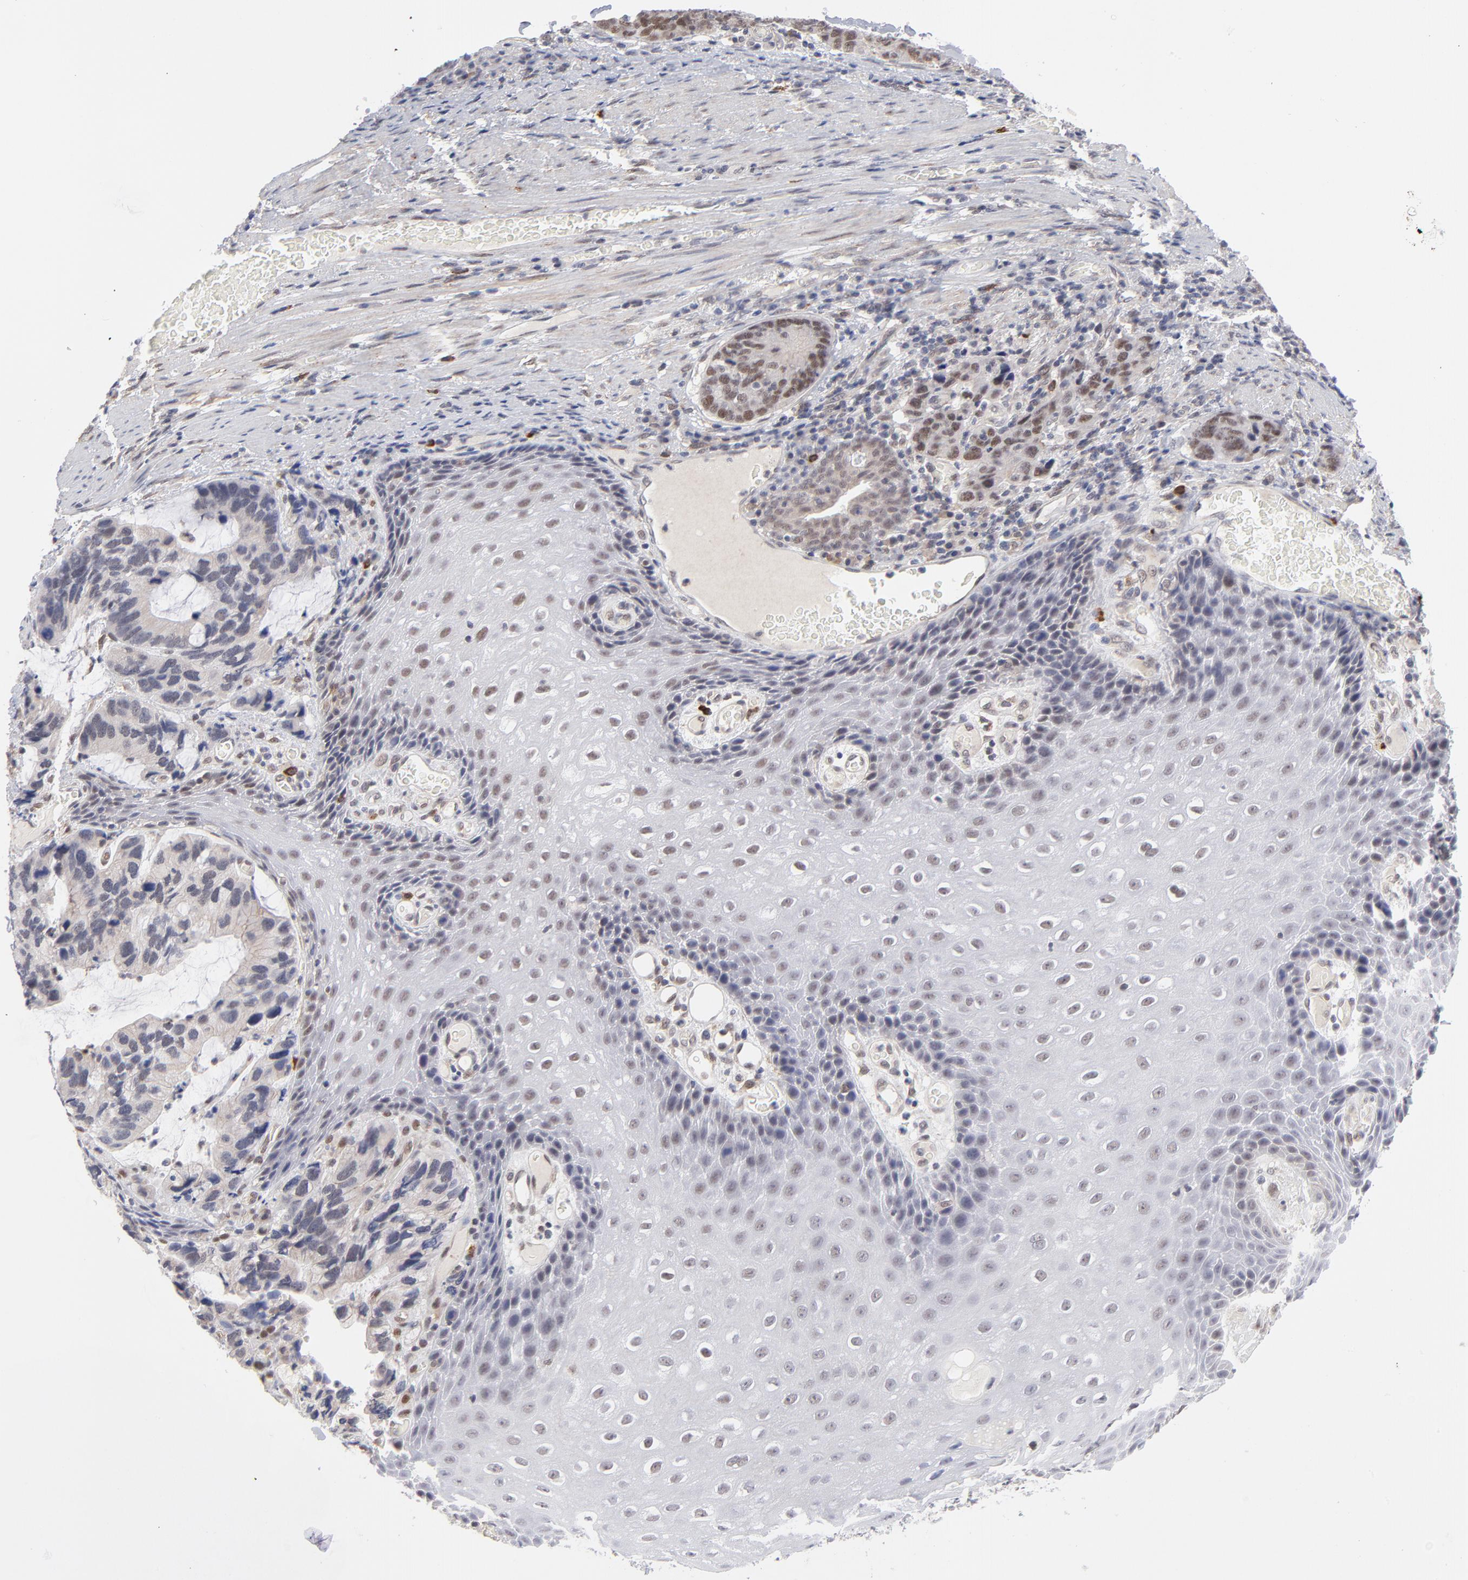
{"staining": {"intensity": "moderate", "quantity": ">75%", "location": "cytoplasmic/membranous,nuclear"}, "tissue": "stomach cancer", "cell_type": "Tumor cells", "image_type": "cancer", "snomed": [{"axis": "morphology", "description": "Adenocarcinoma, NOS"}, {"axis": "topography", "description": "Esophagus"}, {"axis": "topography", "description": "Stomach"}], "caption": "Moderate cytoplasmic/membranous and nuclear expression is present in approximately >75% of tumor cells in stomach adenocarcinoma. (brown staining indicates protein expression, while blue staining denotes nuclei).", "gene": "NBN", "patient": {"sex": "male", "age": 74}}